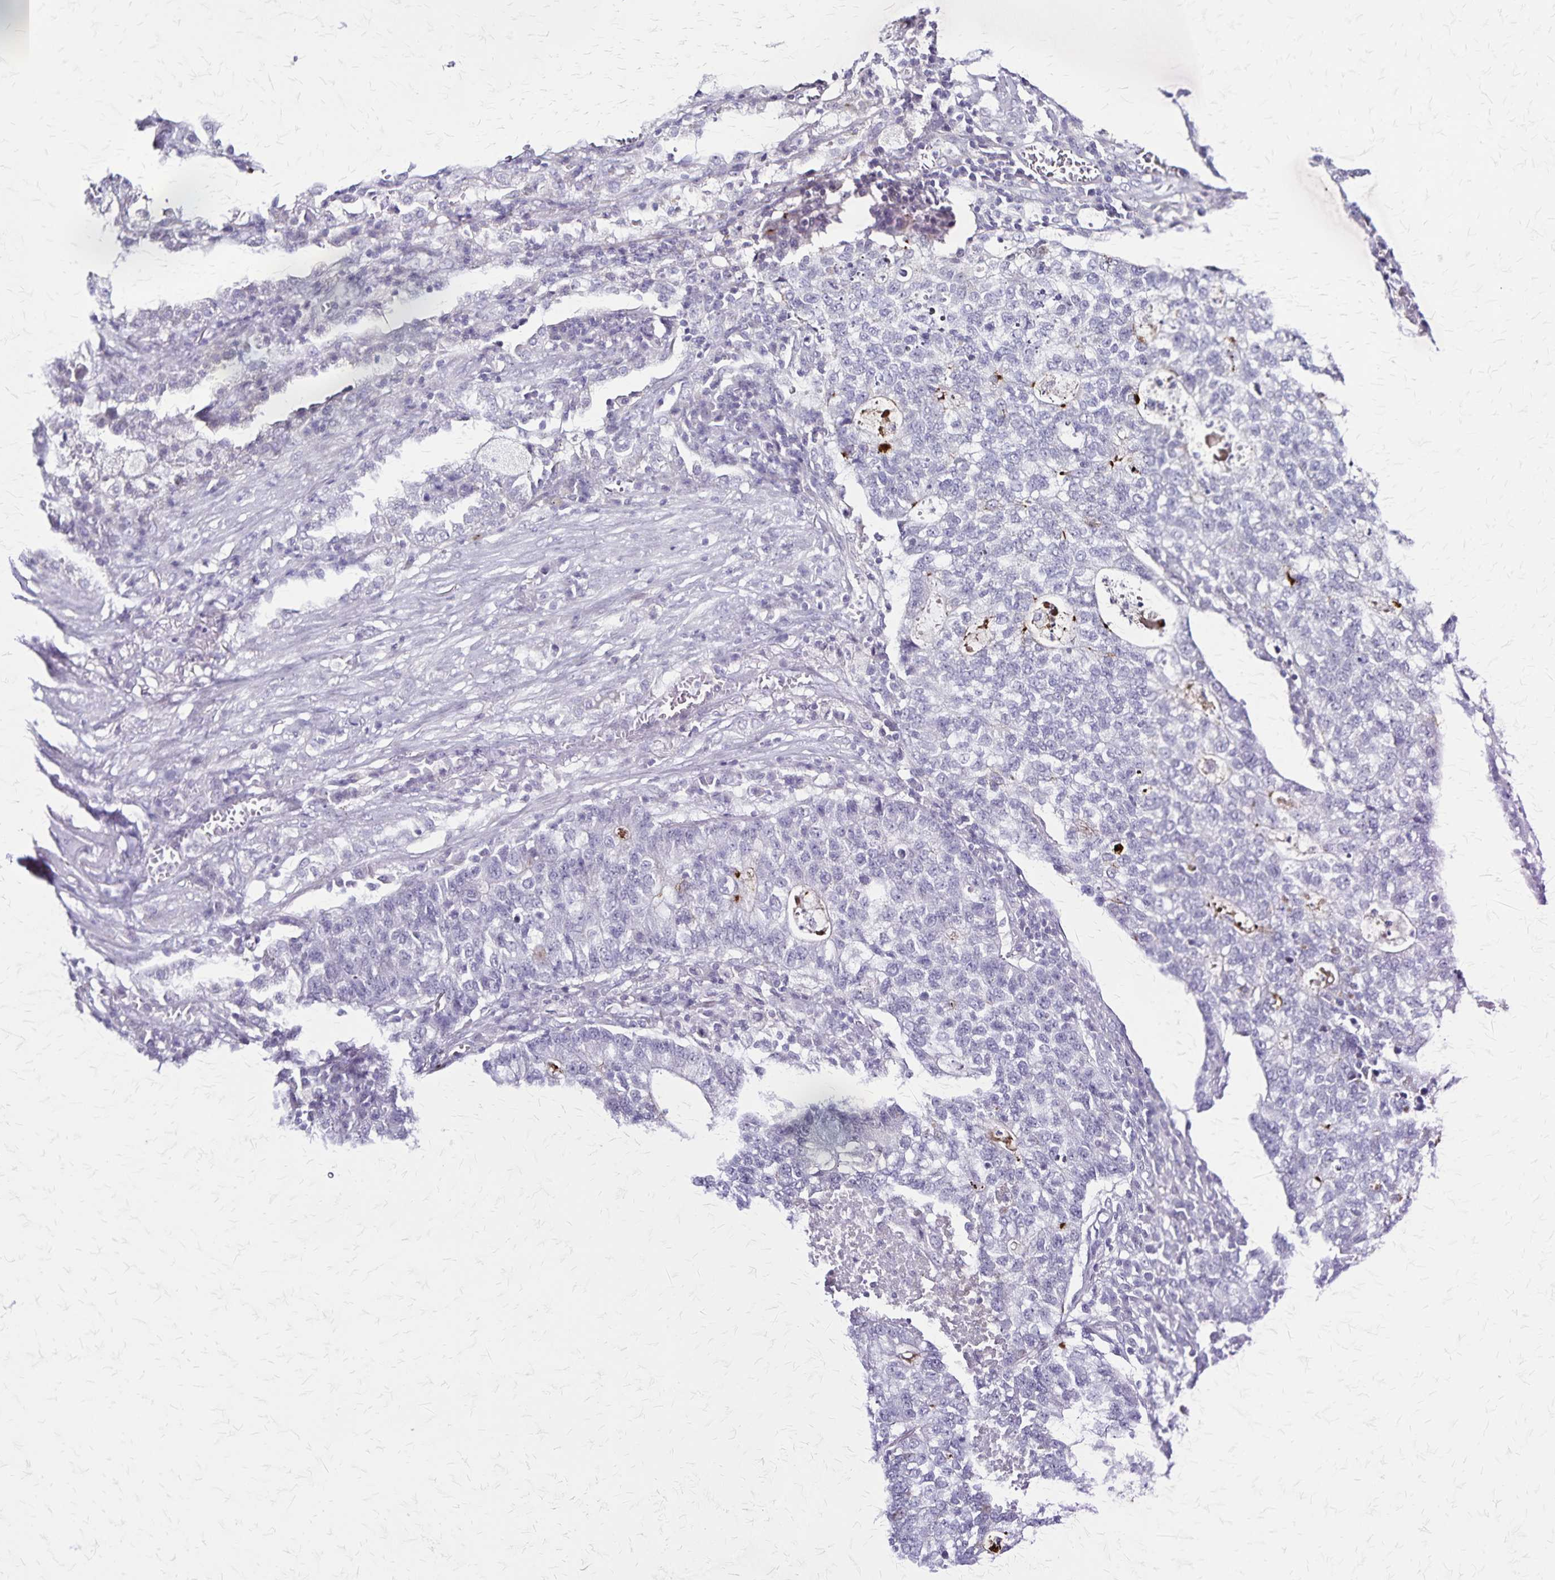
{"staining": {"intensity": "negative", "quantity": "none", "location": "none"}, "tissue": "lung cancer", "cell_type": "Tumor cells", "image_type": "cancer", "snomed": [{"axis": "morphology", "description": "Adenocarcinoma, NOS"}, {"axis": "topography", "description": "Lung"}], "caption": "Tumor cells are negative for brown protein staining in lung adenocarcinoma.", "gene": "PLXNA4", "patient": {"sex": "male", "age": 57}}